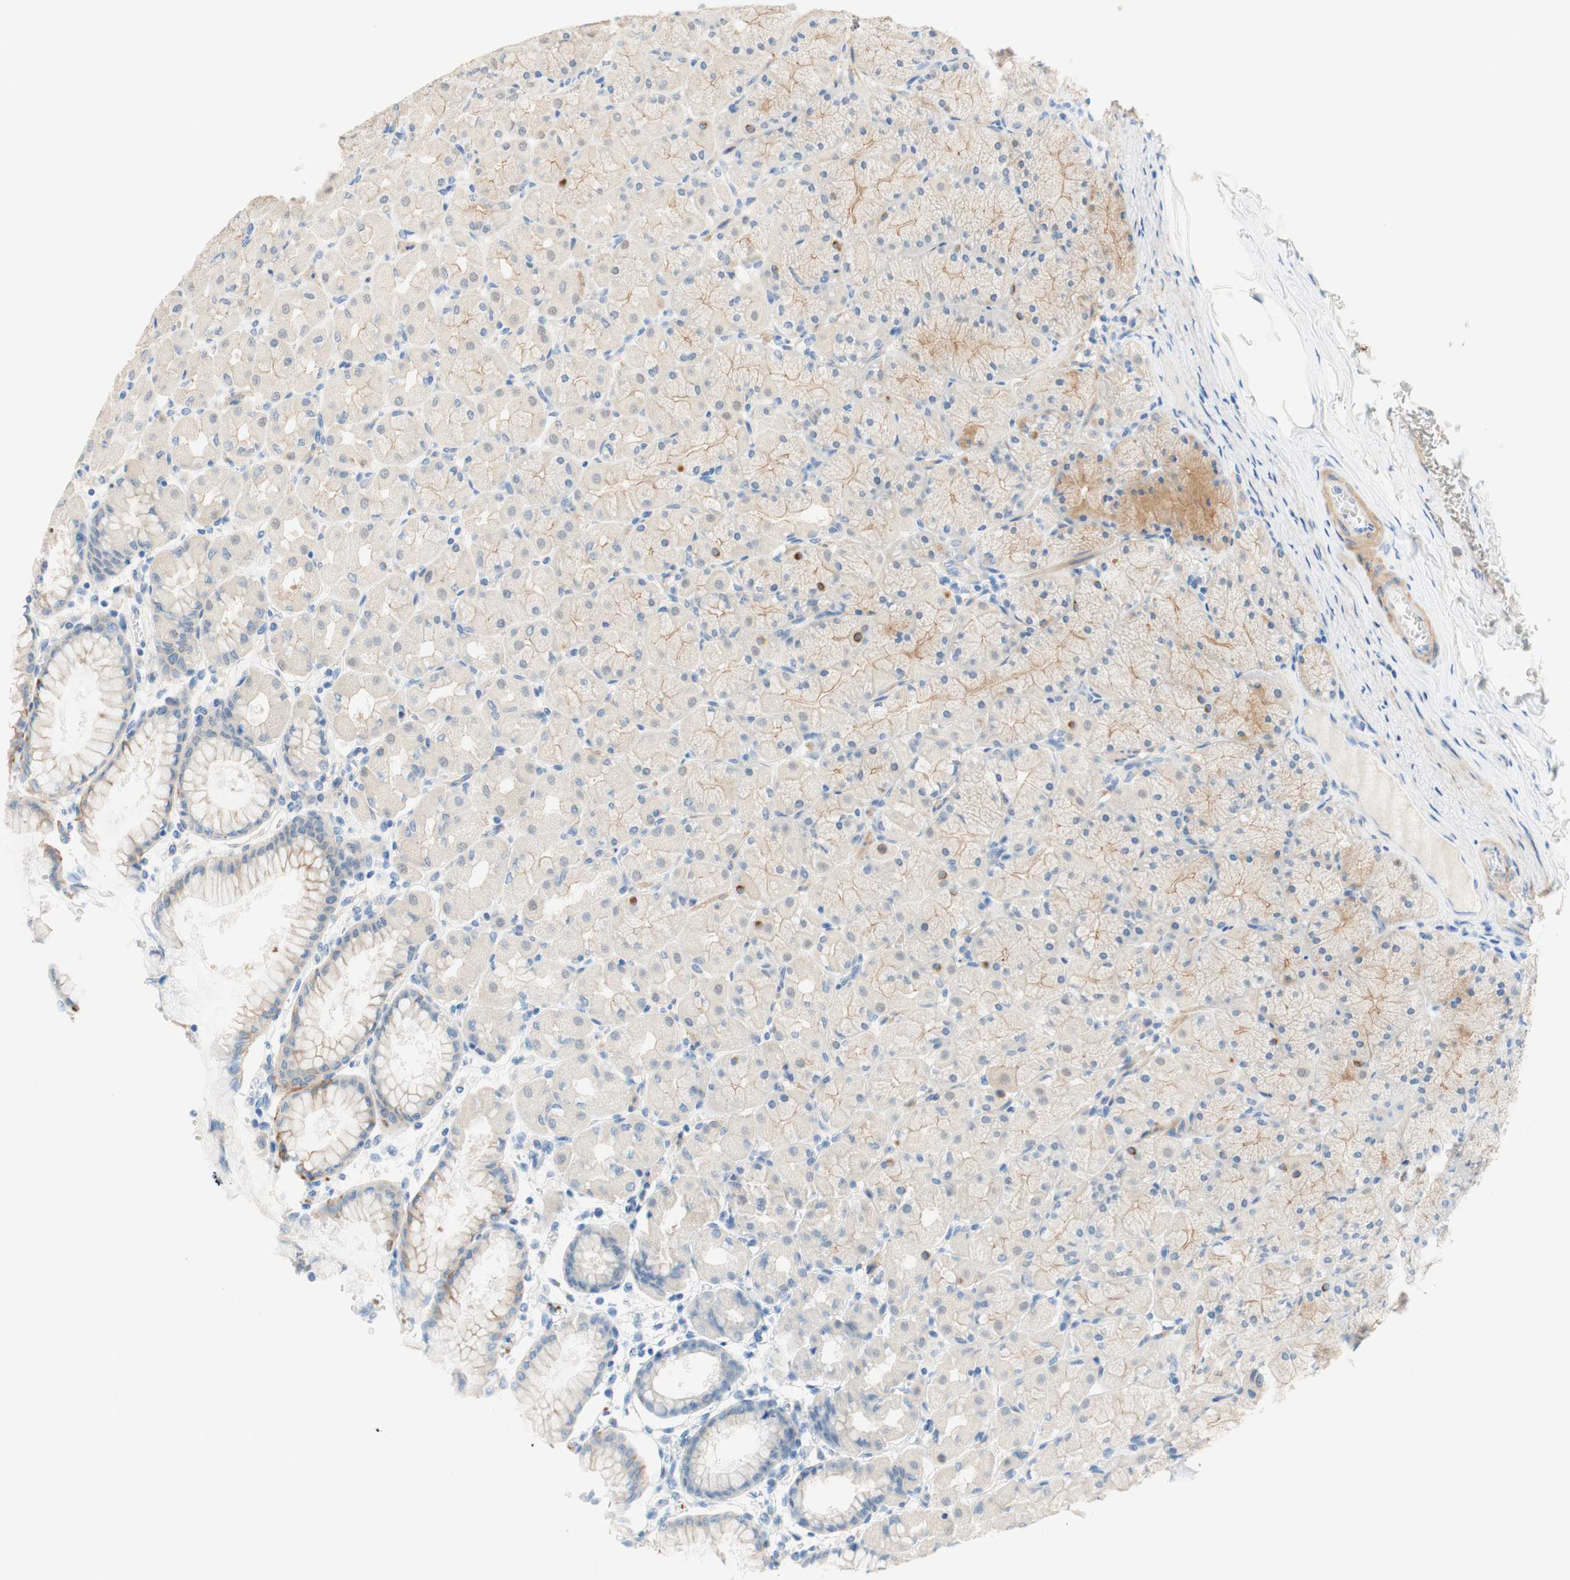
{"staining": {"intensity": "moderate", "quantity": "25%-75%", "location": "cytoplasmic/membranous"}, "tissue": "stomach", "cell_type": "Glandular cells", "image_type": "normal", "snomed": [{"axis": "morphology", "description": "Normal tissue, NOS"}, {"axis": "topography", "description": "Stomach, upper"}], "caption": "An immunohistochemistry image of normal tissue is shown. Protein staining in brown labels moderate cytoplasmic/membranous positivity in stomach within glandular cells. (DAB (3,3'-diaminobenzidine) IHC with brightfield microscopy, high magnification).", "gene": "ENTREP2", "patient": {"sex": "female", "age": 56}}